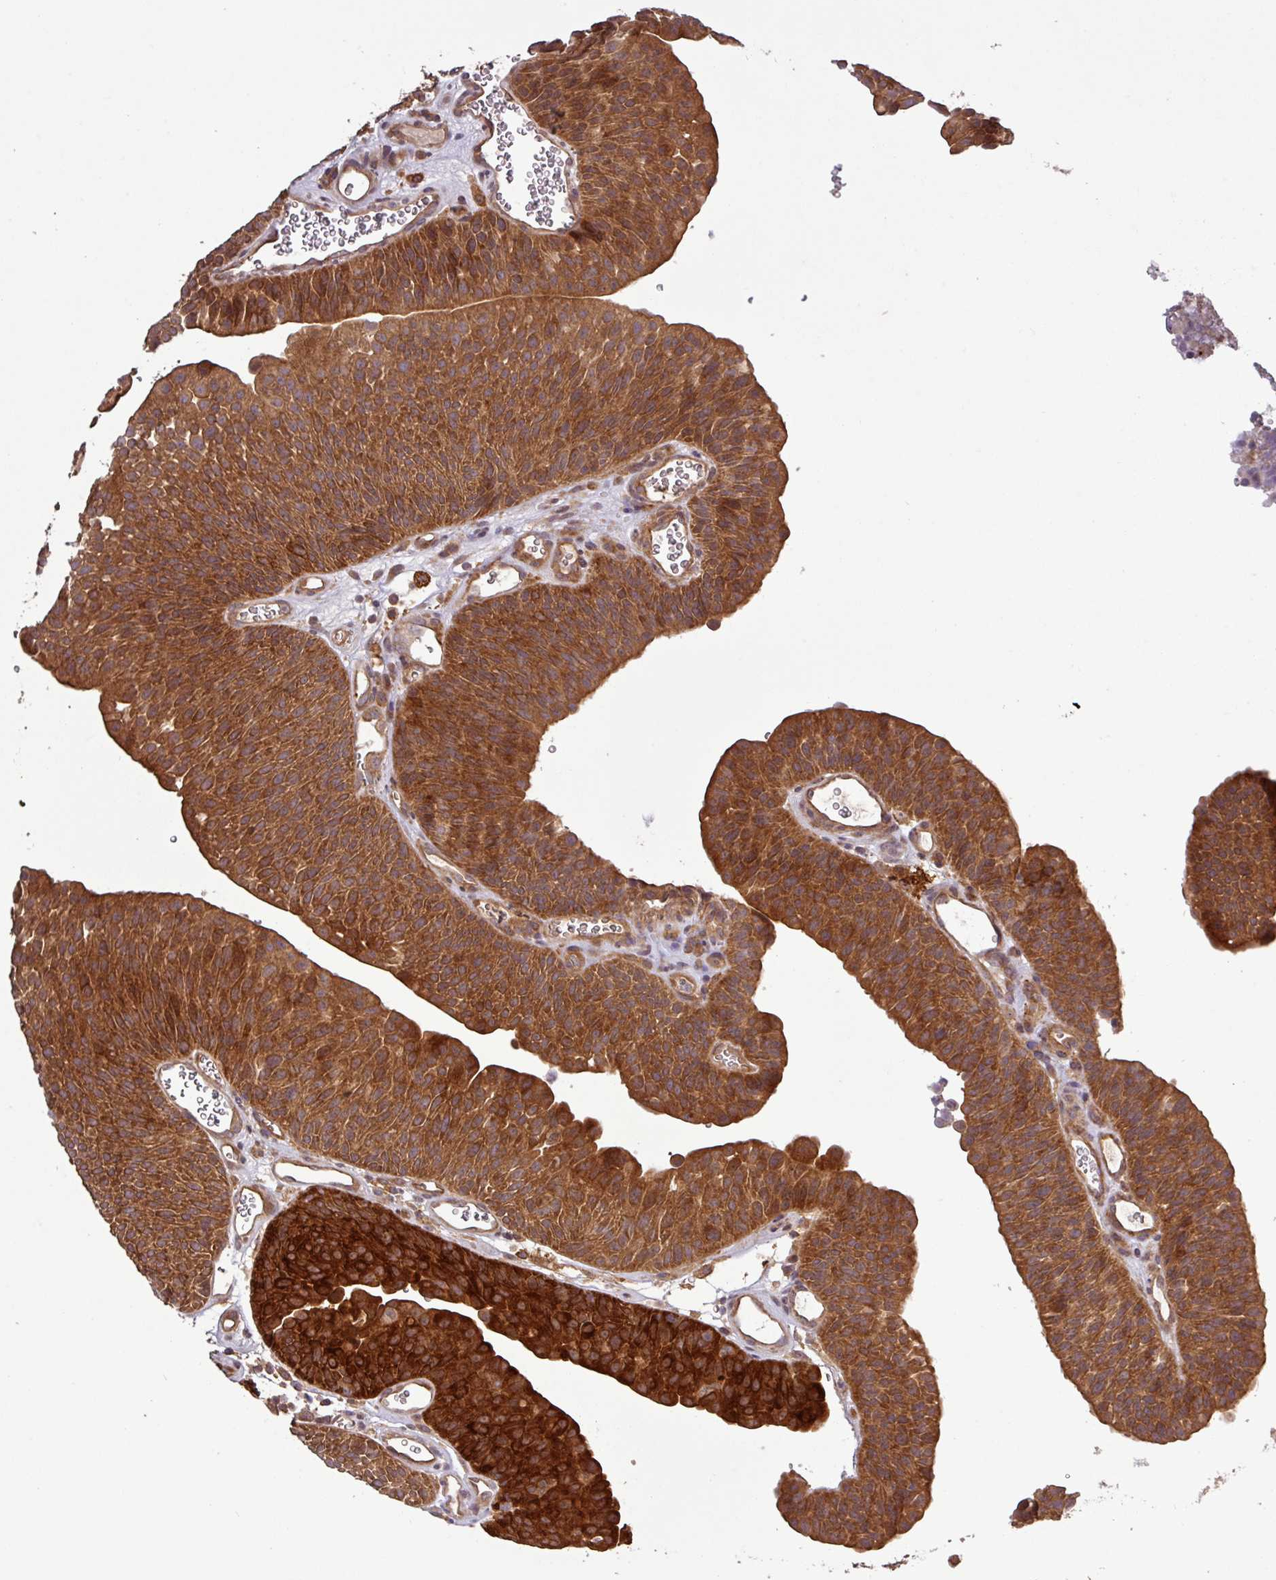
{"staining": {"intensity": "strong", "quantity": ">75%", "location": "cytoplasmic/membranous"}, "tissue": "urothelial cancer", "cell_type": "Tumor cells", "image_type": "cancer", "snomed": [{"axis": "morphology", "description": "Urothelial carcinoma, NOS"}, {"axis": "topography", "description": "Urinary bladder"}], "caption": "Protein staining displays strong cytoplasmic/membranous positivity in approximately >75% of tumor cells in urothelial cancer.", "gene": "SIRPB2", "patient": {"sex": "male", "age": 67}}